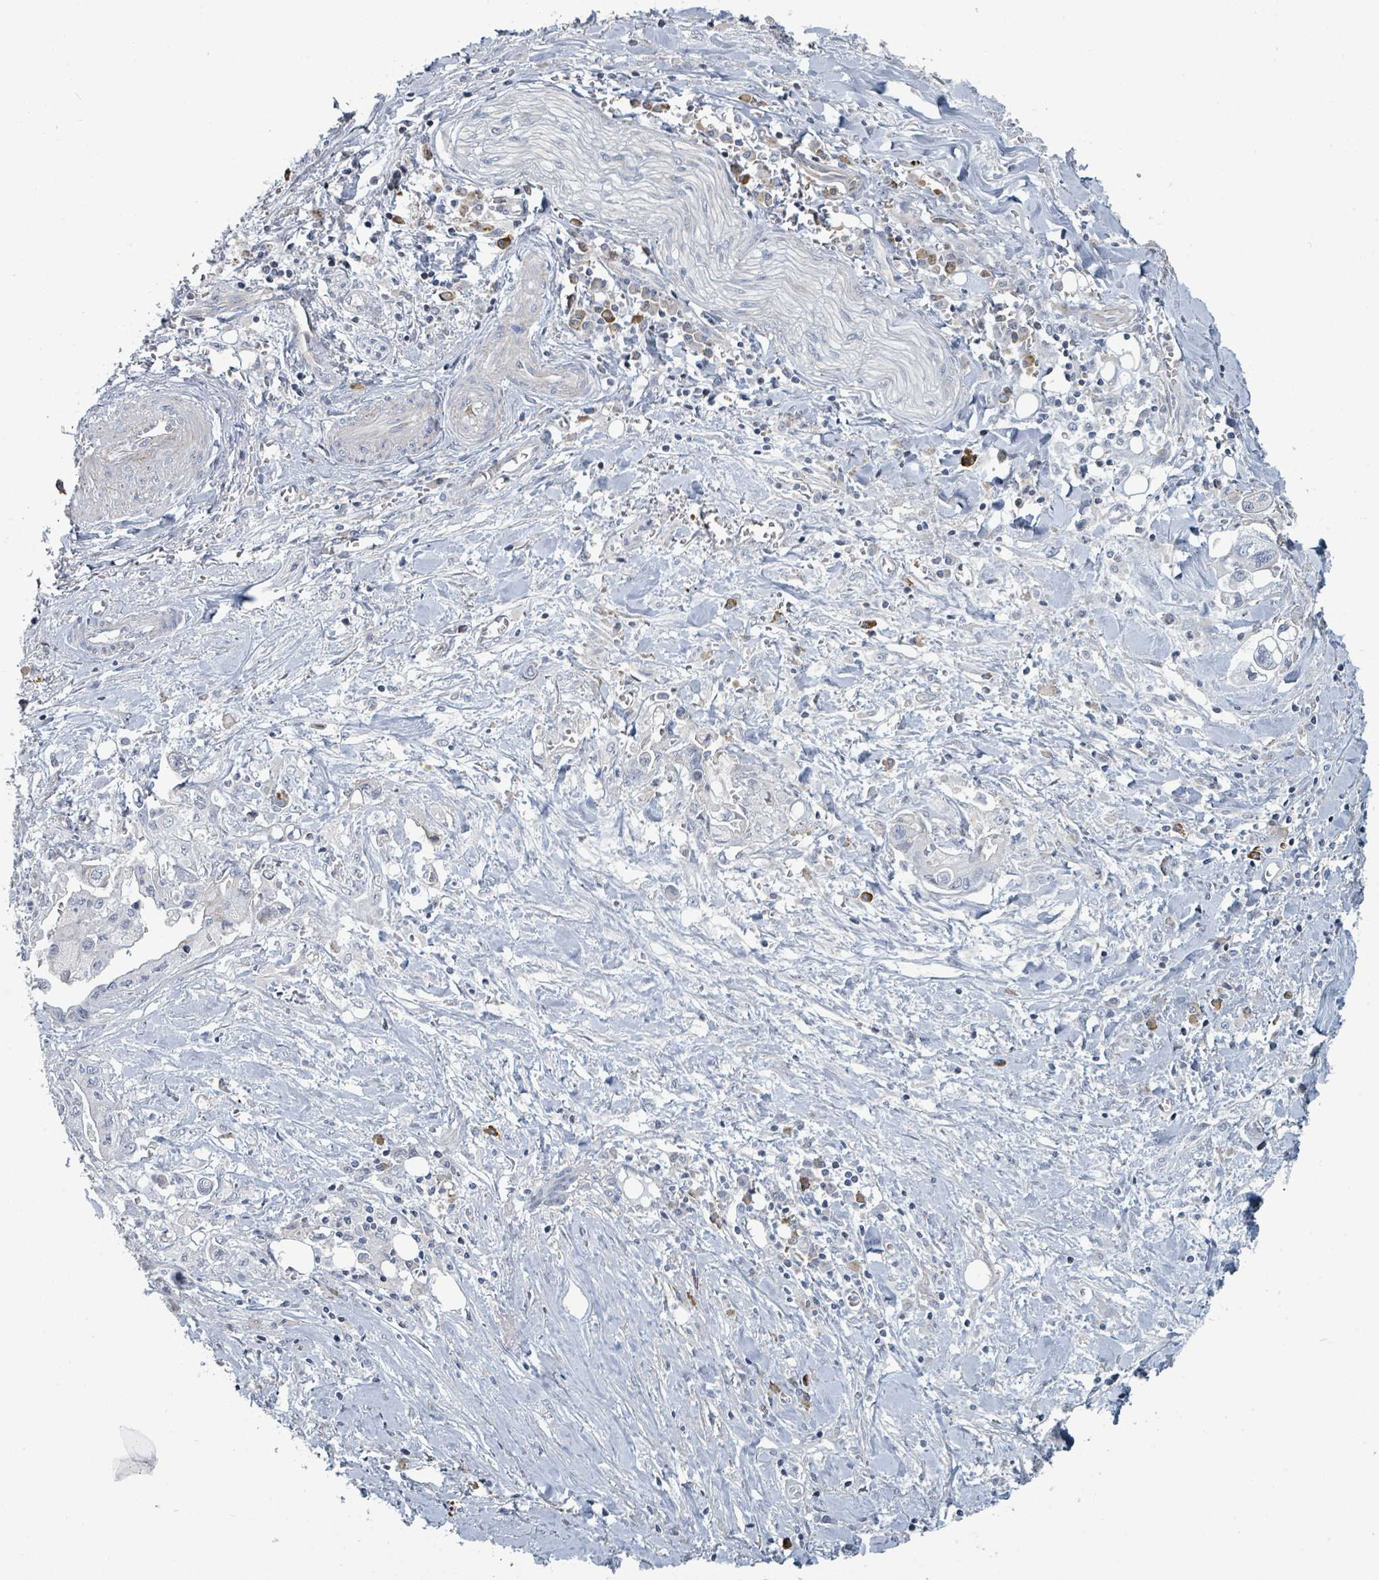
{"staining": {"intensity": "negative", "quantity": "none", "location": "none"}, "tissue": "pancreatic cancer", "cell_type": "Tumor cells", "image_type": "cancer", "snomed": [{"axis": "morphology", "description": "Adenocarcinoma, NOS"}, {"axis": "topography", "description": "Pancreas"}], "caption": "This is an IHC histopathology image of pancreatic cancer (adenocarcinoma). There is no positivity in tumor cells.", "gene": "RAB33B", "patient": {"sex": "male", "age": 61}}